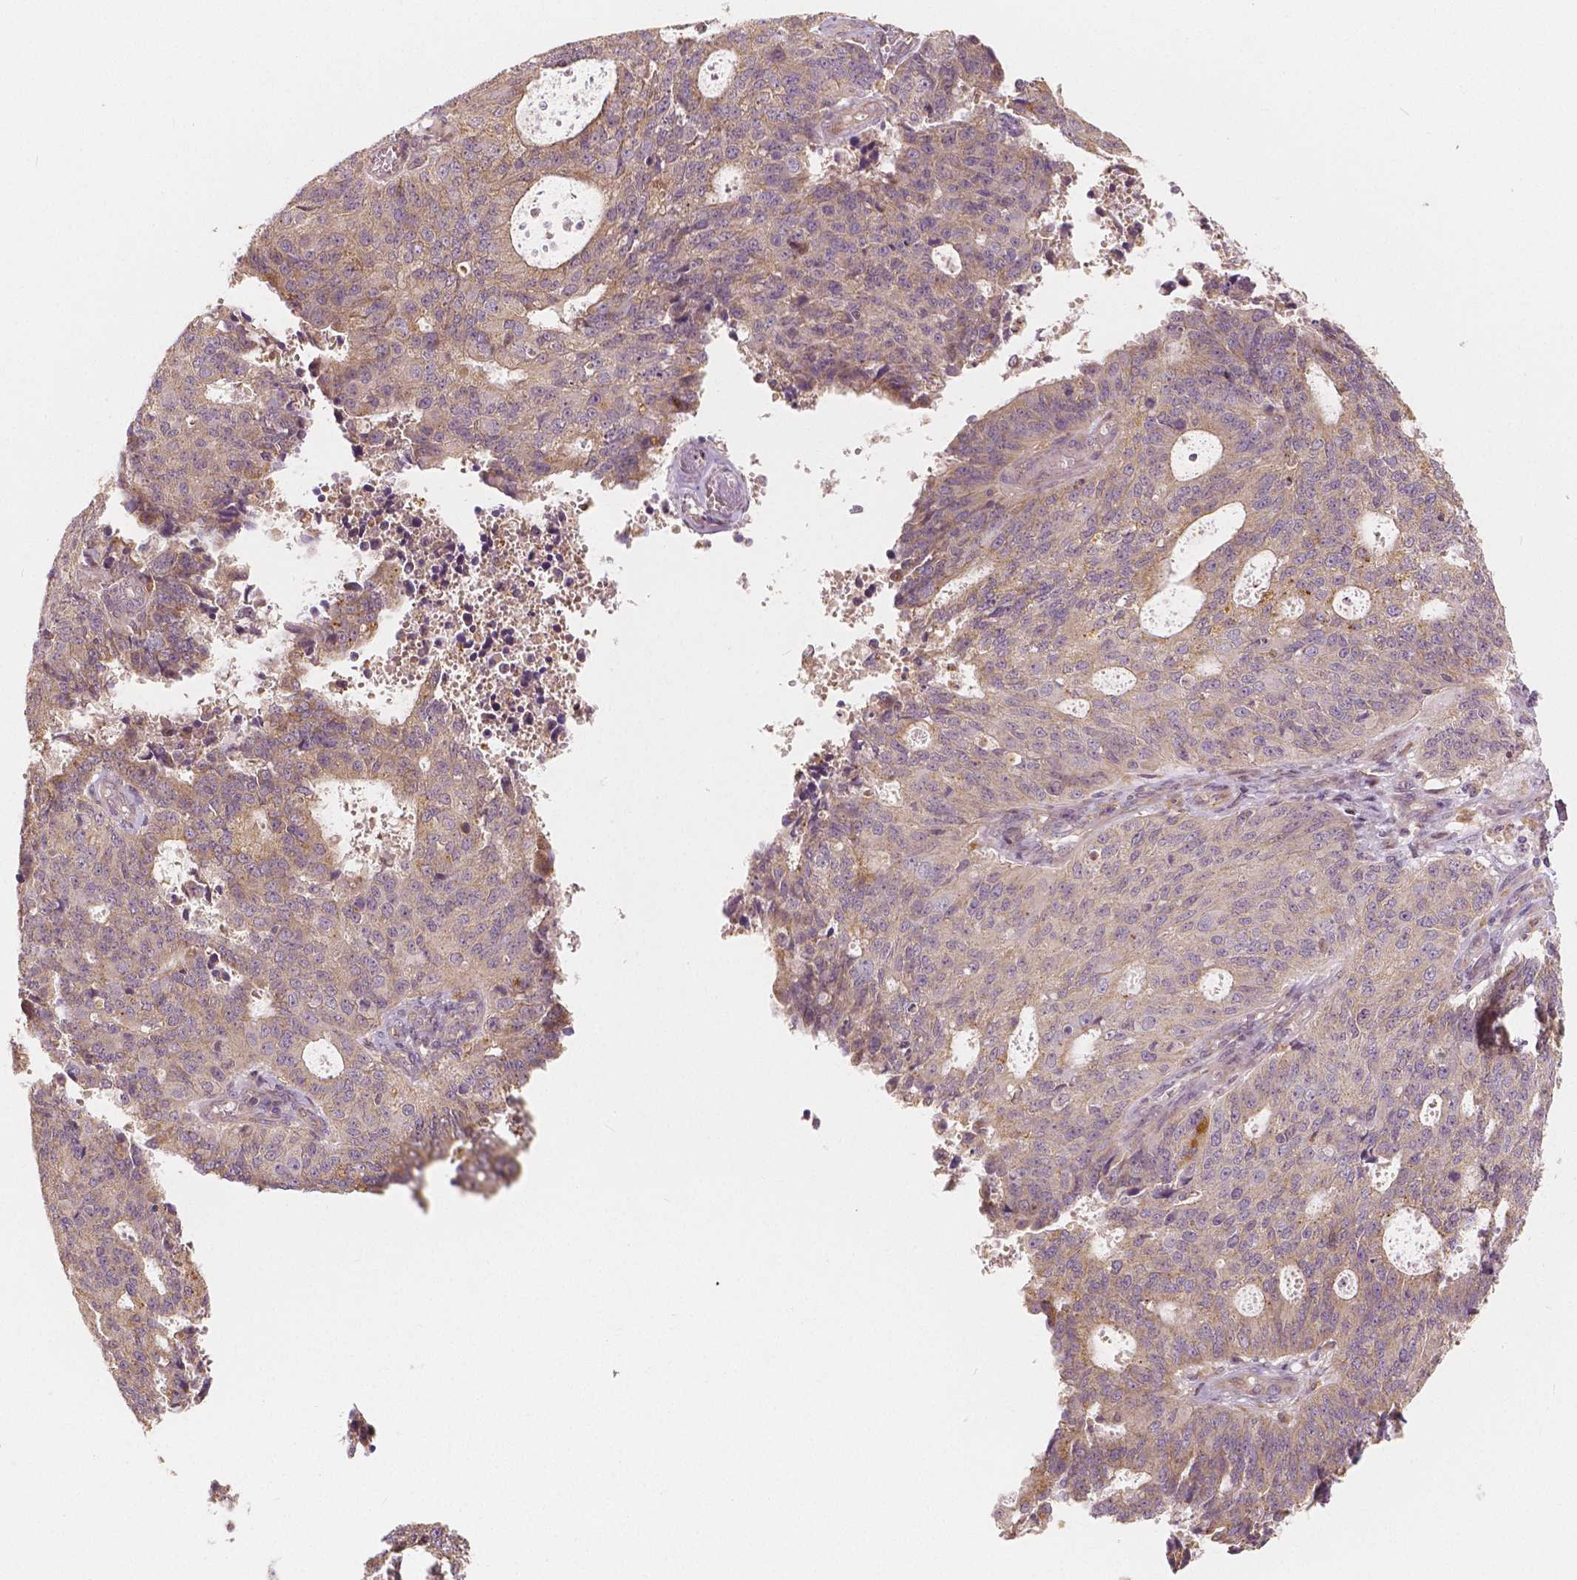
{"staining": {"intensity": "weak", "quantity": ">75%", "location": "cytoplasmic/membranous"}, "tissue": "endometrial cancer", "cell_type": "Tumor cells", "image_type": "cancer", "snomed": [{"axis": "morphology", "description": "Adenocarcinoma, NOS"}, {"axis": "topography", "description": "Endometrium"}], "caption": "Tumor cells display weak cytoplasmic/membranous positivity in about >75% of cells in endometrial adenocarcinoma. The protein is shown in brown color, while the nuclei are stained blue.", "gene": "SNX12", "patient": {"sex": "female", "age": 82}}